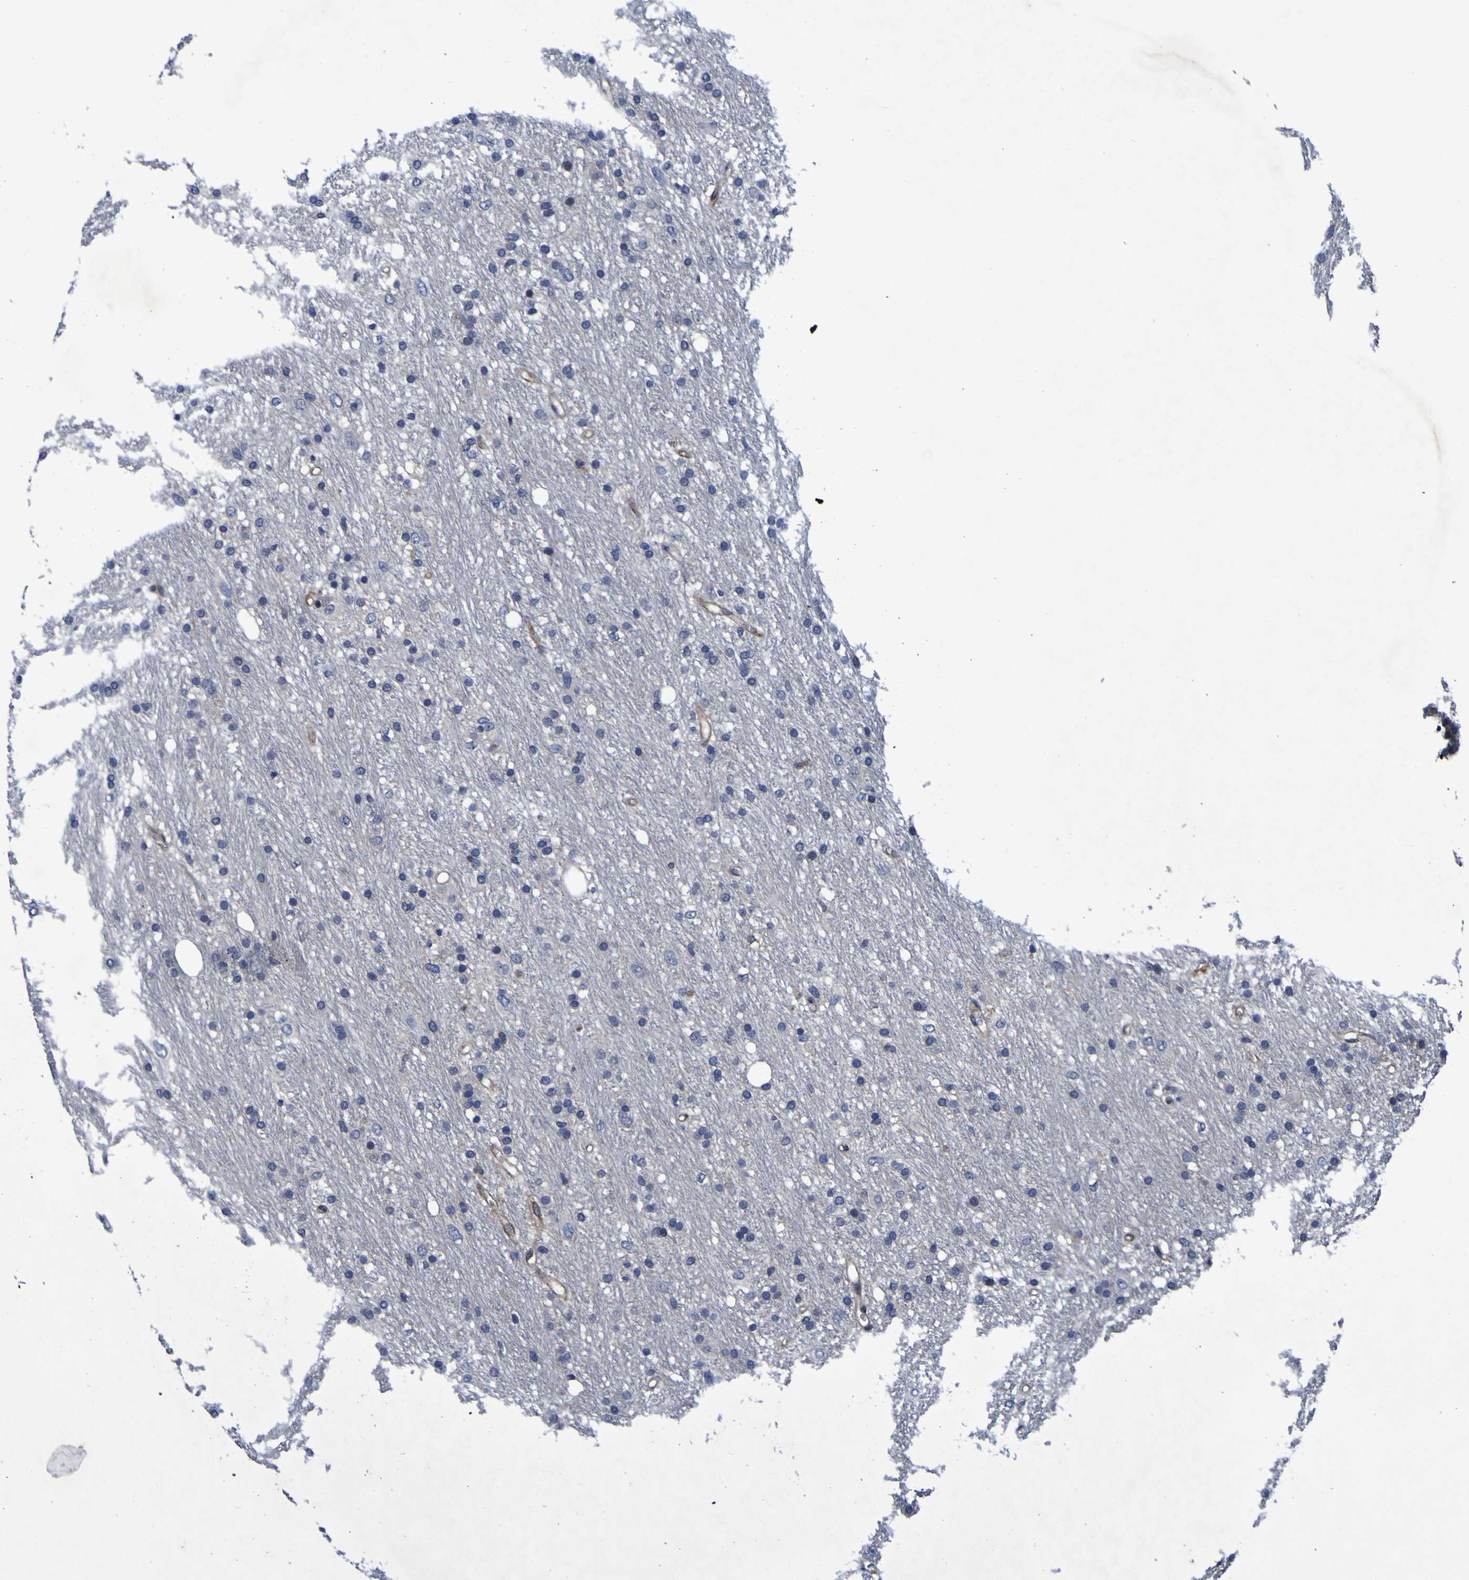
{"staining": {"intensity": "negative", "quantity": "none", "location": "none"}, "tissue": "glioma", "cell_type": "Tumor cells", "image_type": "cancer", "snomed": [{"axis": "morphology", "description": "Glioma, malignant, Low grade"}, {"axis": "topography", "description": "Brain"}], "caption": "Human glioma stained for a protein using immunohistochemistry shows no positivity in tumor cells.", "gene": "MGLL", "patient": {"sex": "male", "age": 77}}